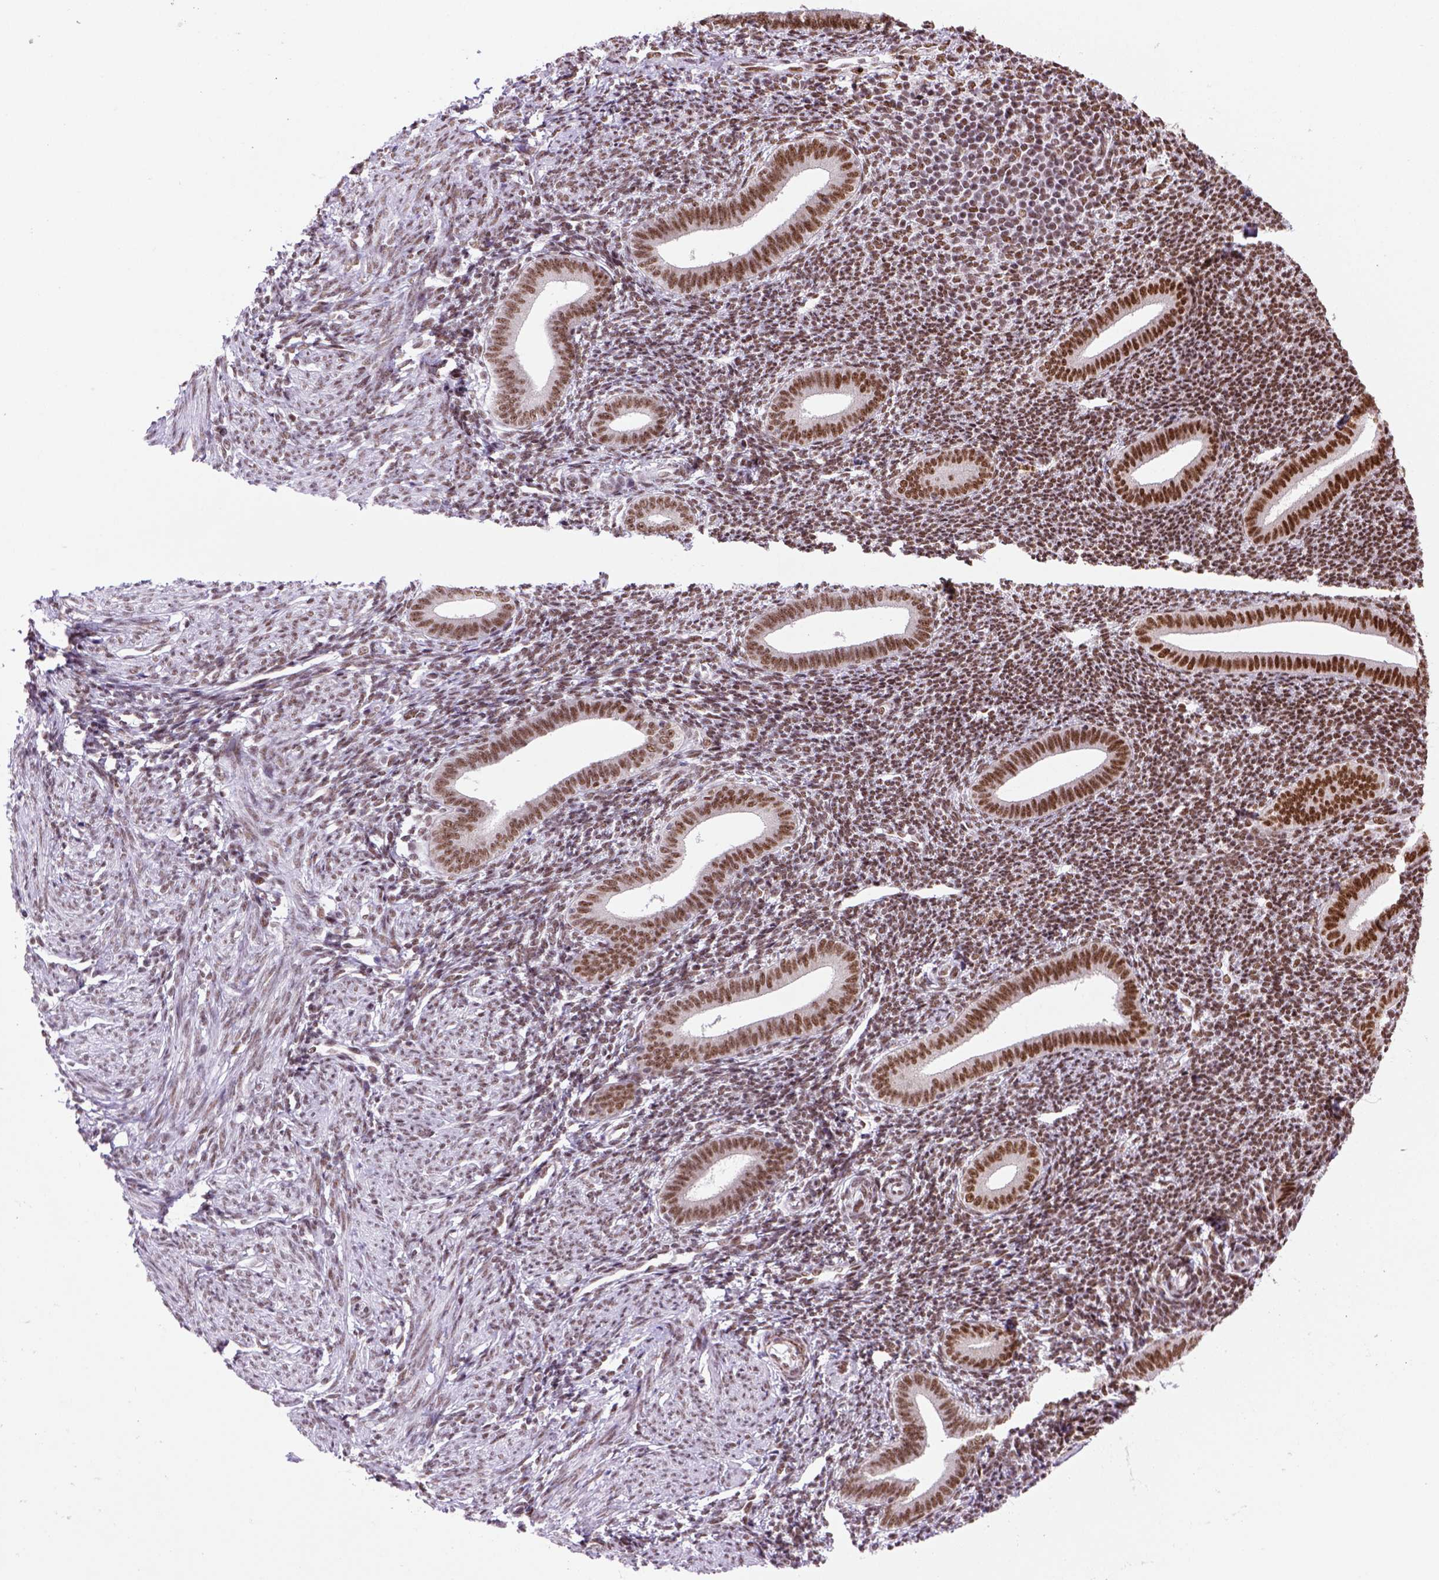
{"staining": {"intensity": "moderate", "quantity": ">75%", "location": "nuclear"}, "tissue": "endometrium", "cell_type": "Cells in endometrial stroma", "image_type": "normal", "snomed": [{"axis": "morphology", "description": "Normal tissue, NOS"}, {"axis": "topography", "description": "Endometrium"}], "caption": "There is medium levels of moderate nuclear positivity in cells in endometrial stroma of unremarkable endometrium, as demonstrated by immunohistochemical staining (brown color).", "gene": "NSMCE2", "patient": {"sex": "female", "age": 25}}